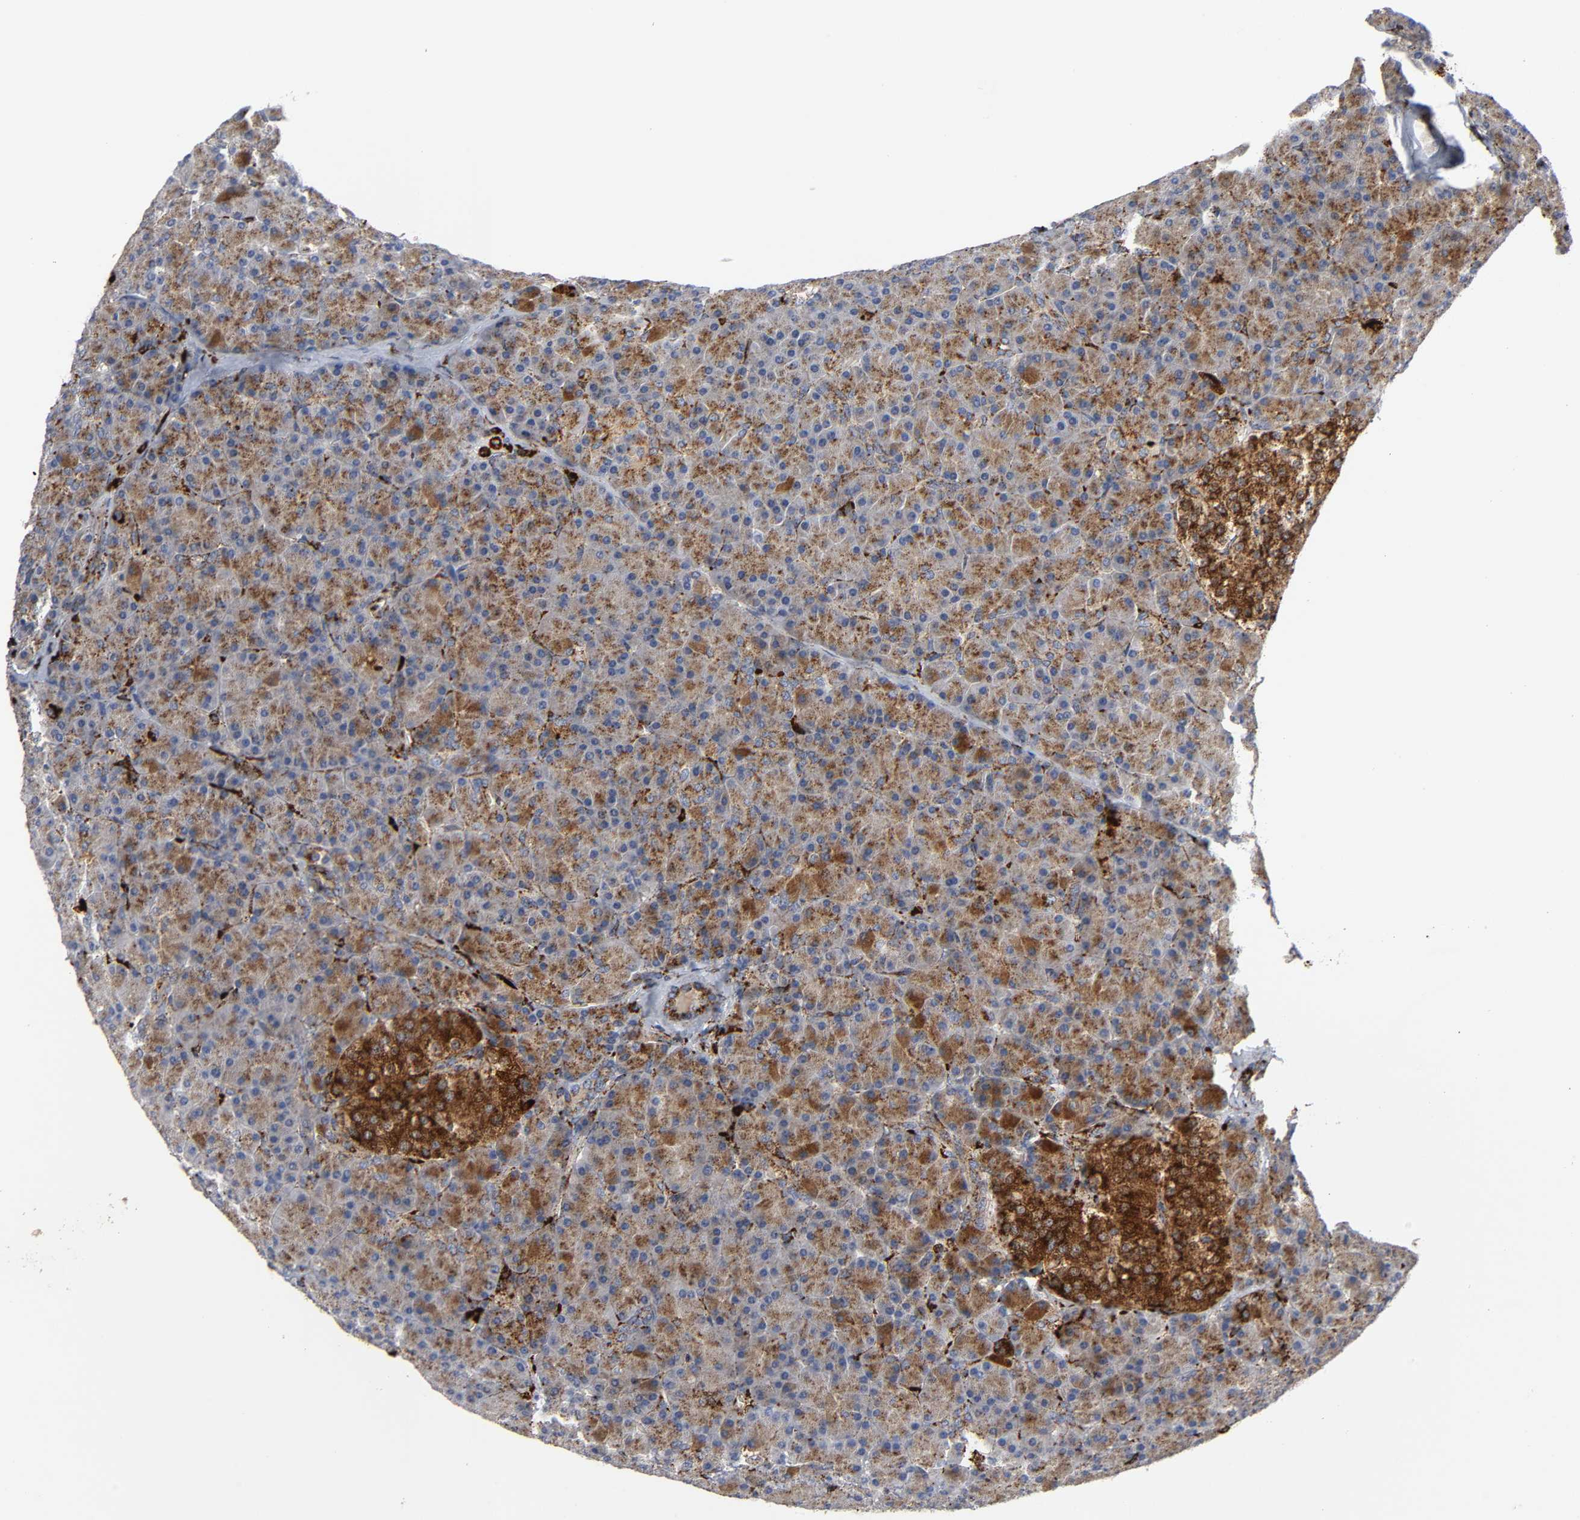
{"staining": {"intensity": "moderate", "quantity": ">75%", "location": "cytoplasmic/membranous"}, "tissue": "pancreas", "cell_type": "Exocrine glandular cells", "image_type": "normal", "snomed": [{"axis": "morphology", "description": "Normal tissue, NOS"}, {"axis": "topography", "description": "Pancreas"}], "caption": "Moderate cytoplasmic/membranous staining is identified in approximately >75% of exocrine glandular cells in benign pancreas.", "gene": "PSAP", "patient": {"sex": "female", "age": 43}}